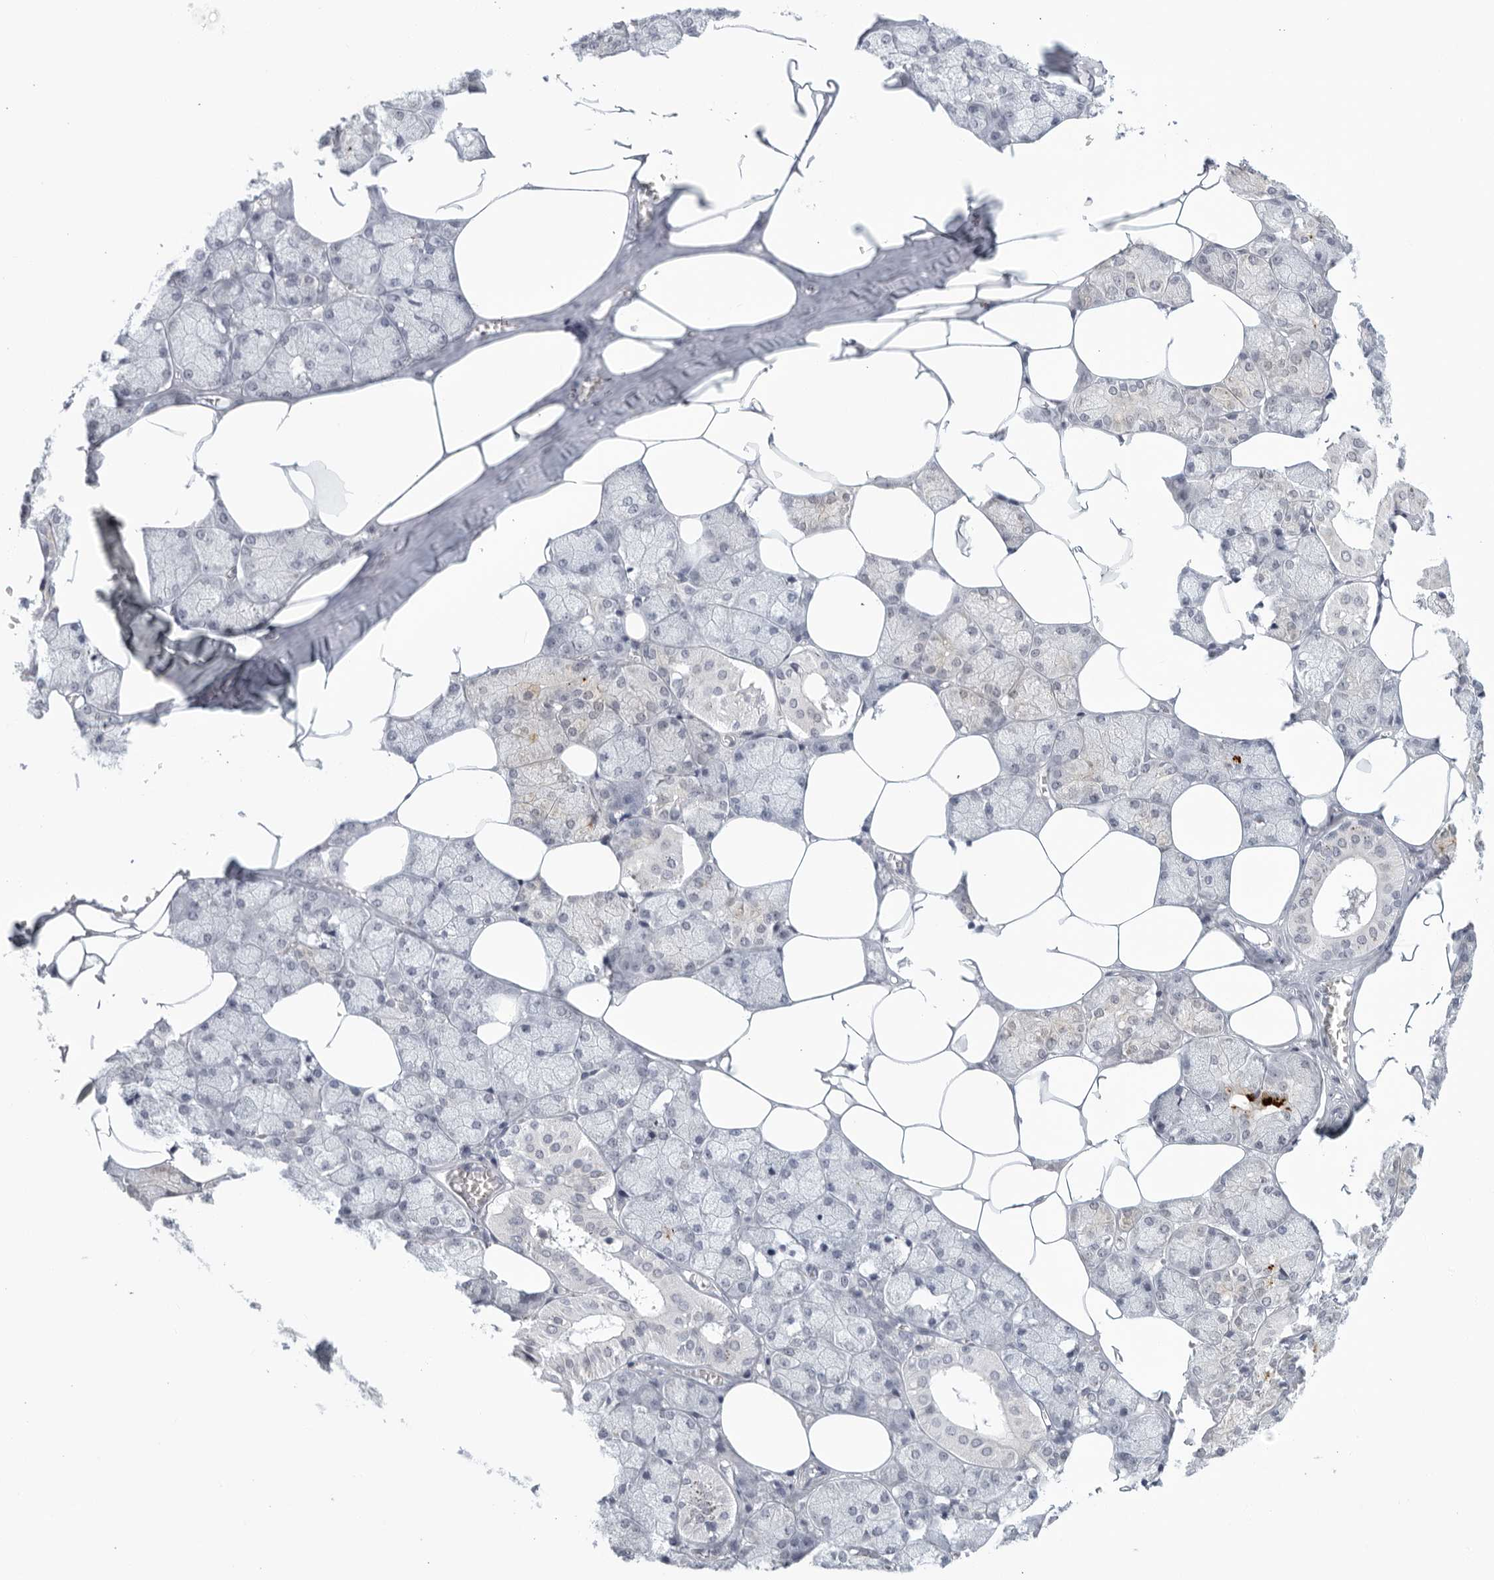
{"staining": {"intensity": "moderate", "quantity": "<25%", "location": "cytoplasmic/membranous"}, "tissue": "salivary gland", "cell_type": "Glandular cells", "image_type": "normal", "snomed": [{"axis": "morphology", "description": "Normal tissue, NOS"}, {"axis": "topography", "description": "Salivary gland"}], "caption": "Protein positivity by IHC displays moderate cytoplasmic/membranous expression in about <25% of glandular cells in normal salivary gland.", "gene": "WDTC1", "patient": {"sex": "male", "age": 62}}